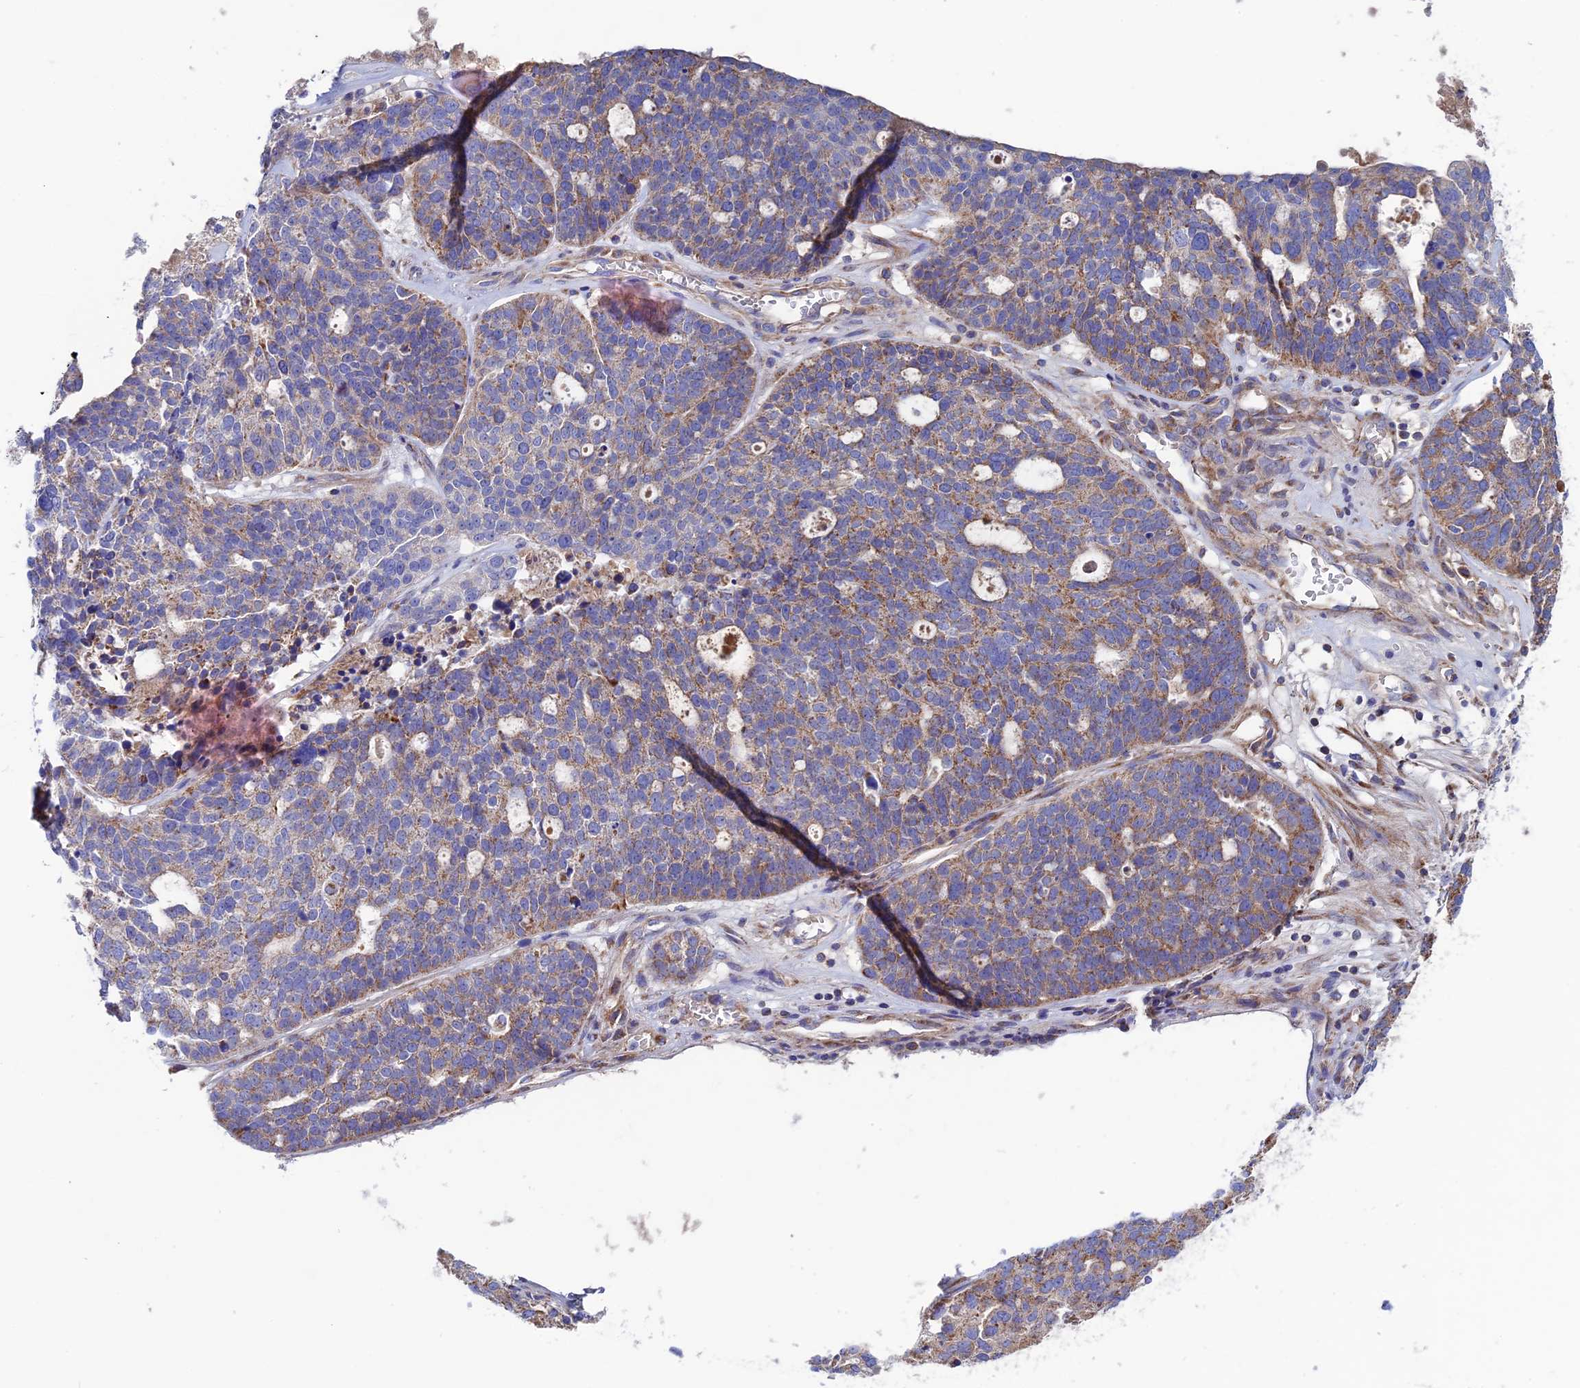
{"staining": {"intensity": "weak", "quantity": ">75%", "location": "cytoplasmic/membranous"}, "tissue": "ovarian cancer", "cell_type": "Tumor cells", "image_type": "cancer", "snomed": [{"axis": "morphology", "description": "Cystadenocarcinoma, serous, NOS"}, {"axis": "topography", "description": "Ovary"}], "caption": "Immunohistochemical staining of human ovarian cancer displays low levels of weak cytoplasmic/membranous expression in approximately >75% of tumor cells.", "gene": "SLC15A5", "patient": {"sex": "female", "age": 59}}